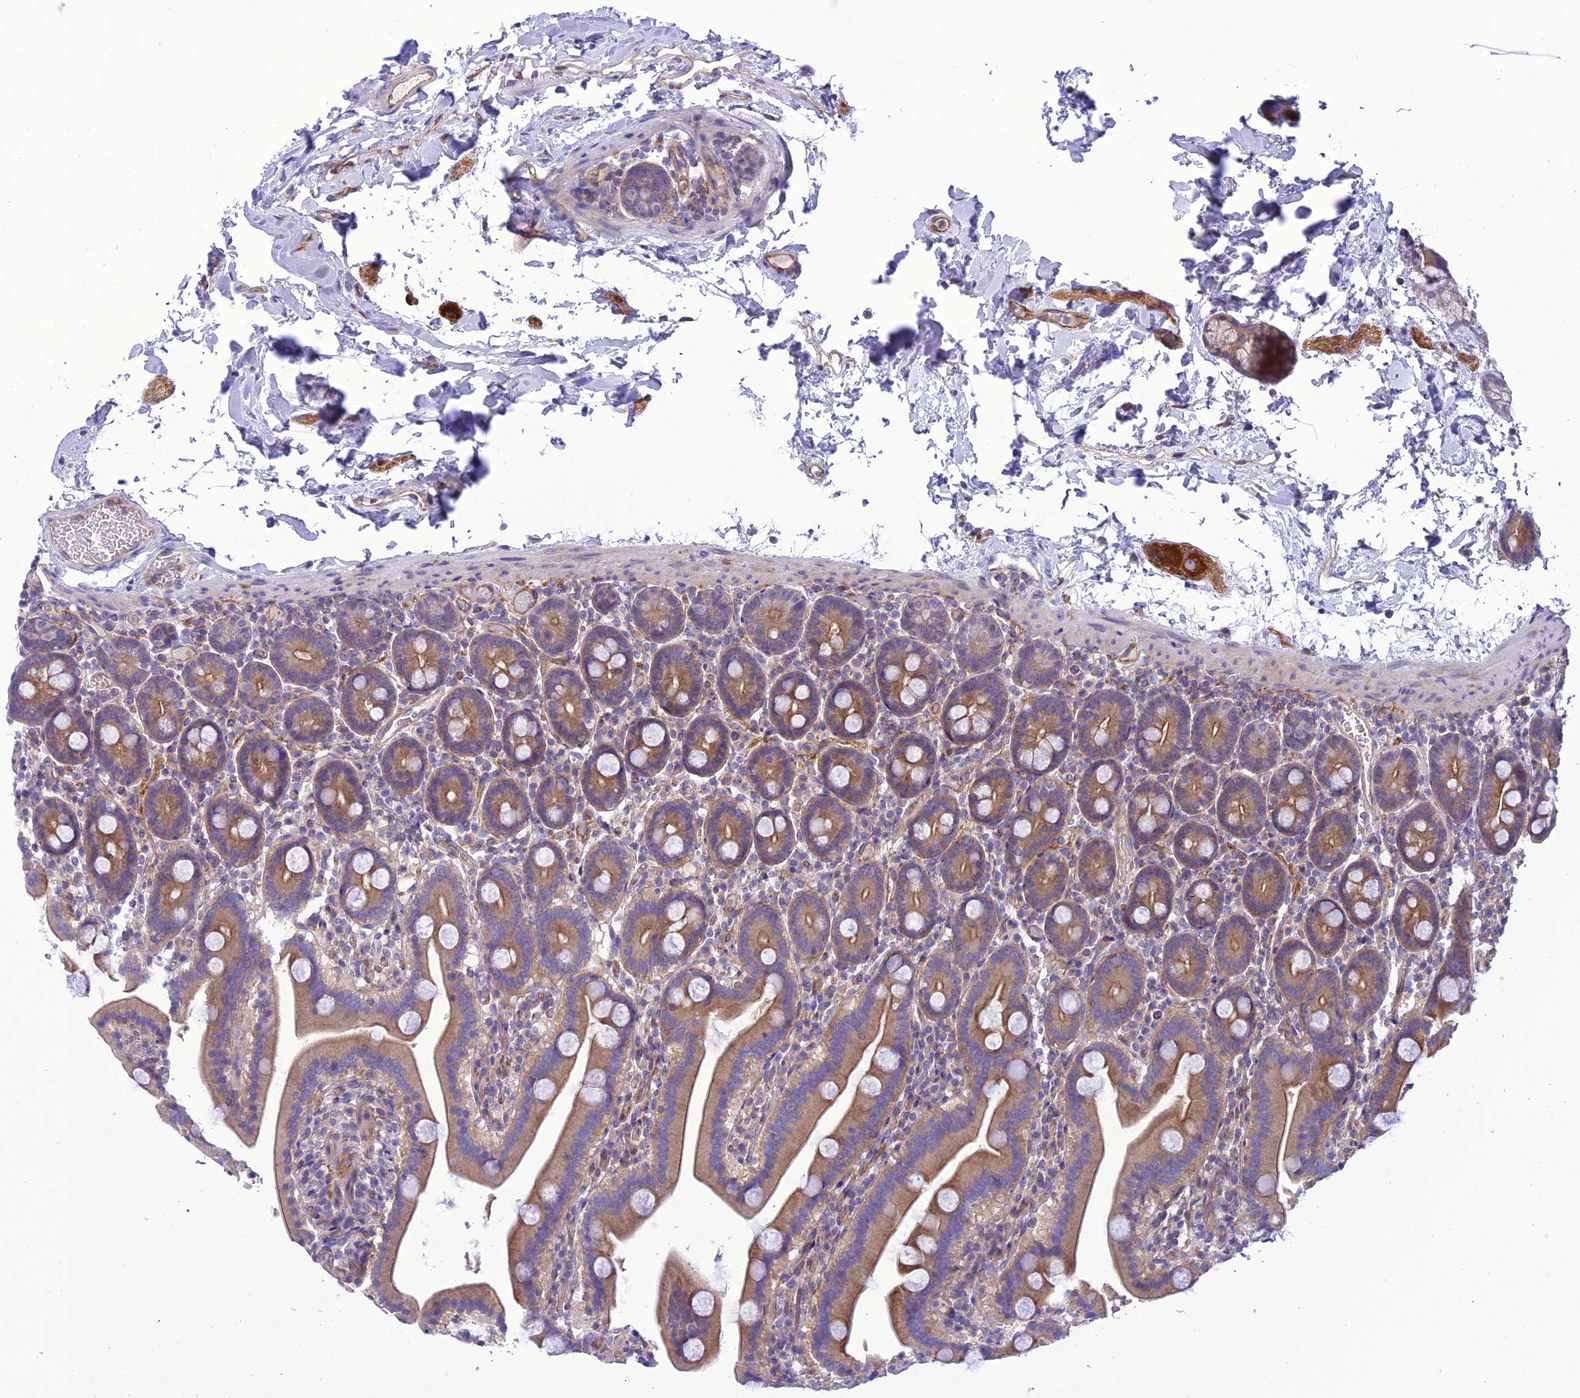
{"staining": {"intensity": "moderate", "quantity": ">75%", "location": "cytoplasmic/membranous"}, "tissue": "duodenum", "cell_type": "Glandular cells", "image_type": "normal", "snomed": [{"axis": "morphology", "description": "Normal tissue, NOS"}, {"axis": "topography", "description": "Duodenum"}], "caption": "A high-resolution histopathology image shows immunohistochemistry (IHC) staining of benign duodenum, which demonstrates moderate cytoplasmic/membranous staining in about >75% of glandular cells. (Brightfield microscopy of DAB IHC at high magnification).", "gene": "PPFIA3", "patient": {"sex": "male", "age": 55}}